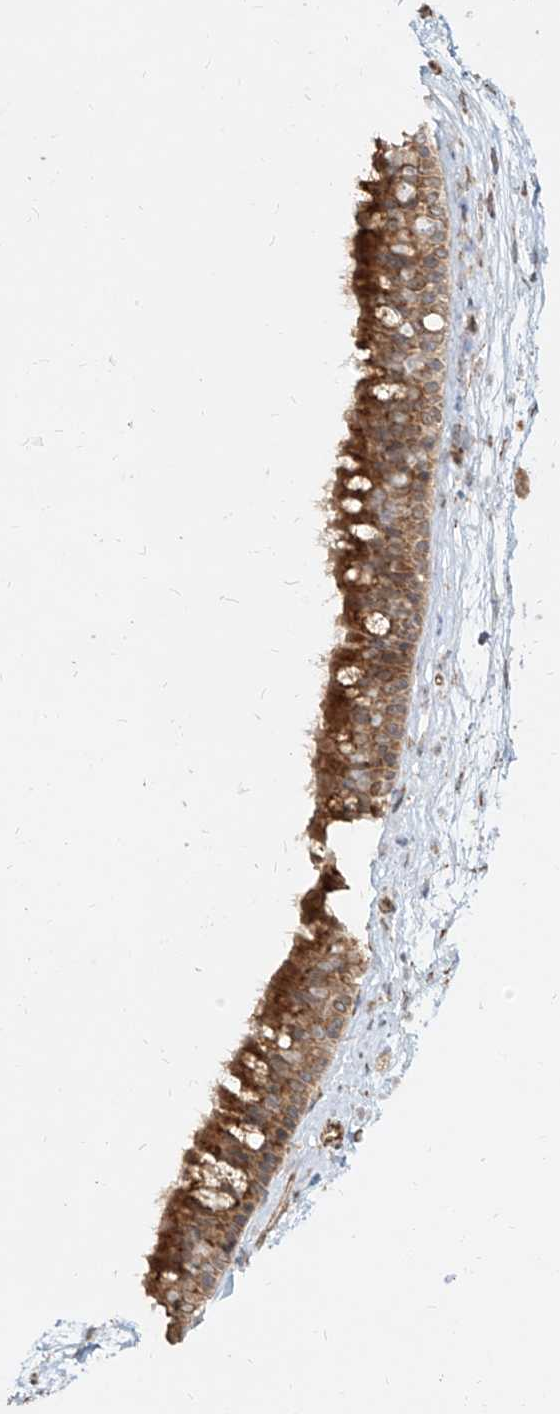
{"staining": {"intensity": "moderate", "quantity": ">75%", "location": "cytoplasmic/membranous"}, "tissue": "nasopharynx", "cell_type": "Respiratory epithelial cells", "image_type": "normal", "snomed": [{"axis": "morphology", "description": "Normal tissue, NOS"}, {"axis": "topography", "description": "Nasopharynx"}], "caption": "Moderate cytoplasmic/membranous protein expression is identified in about >75% of respiratory epithelial cells in nasopharynx. Immunohistochemistry (ihc) stains the protein in brown and the nuclei are stained blue.", "gene": "UBE2K", "patient": {"sex": "male", "age": 64}}